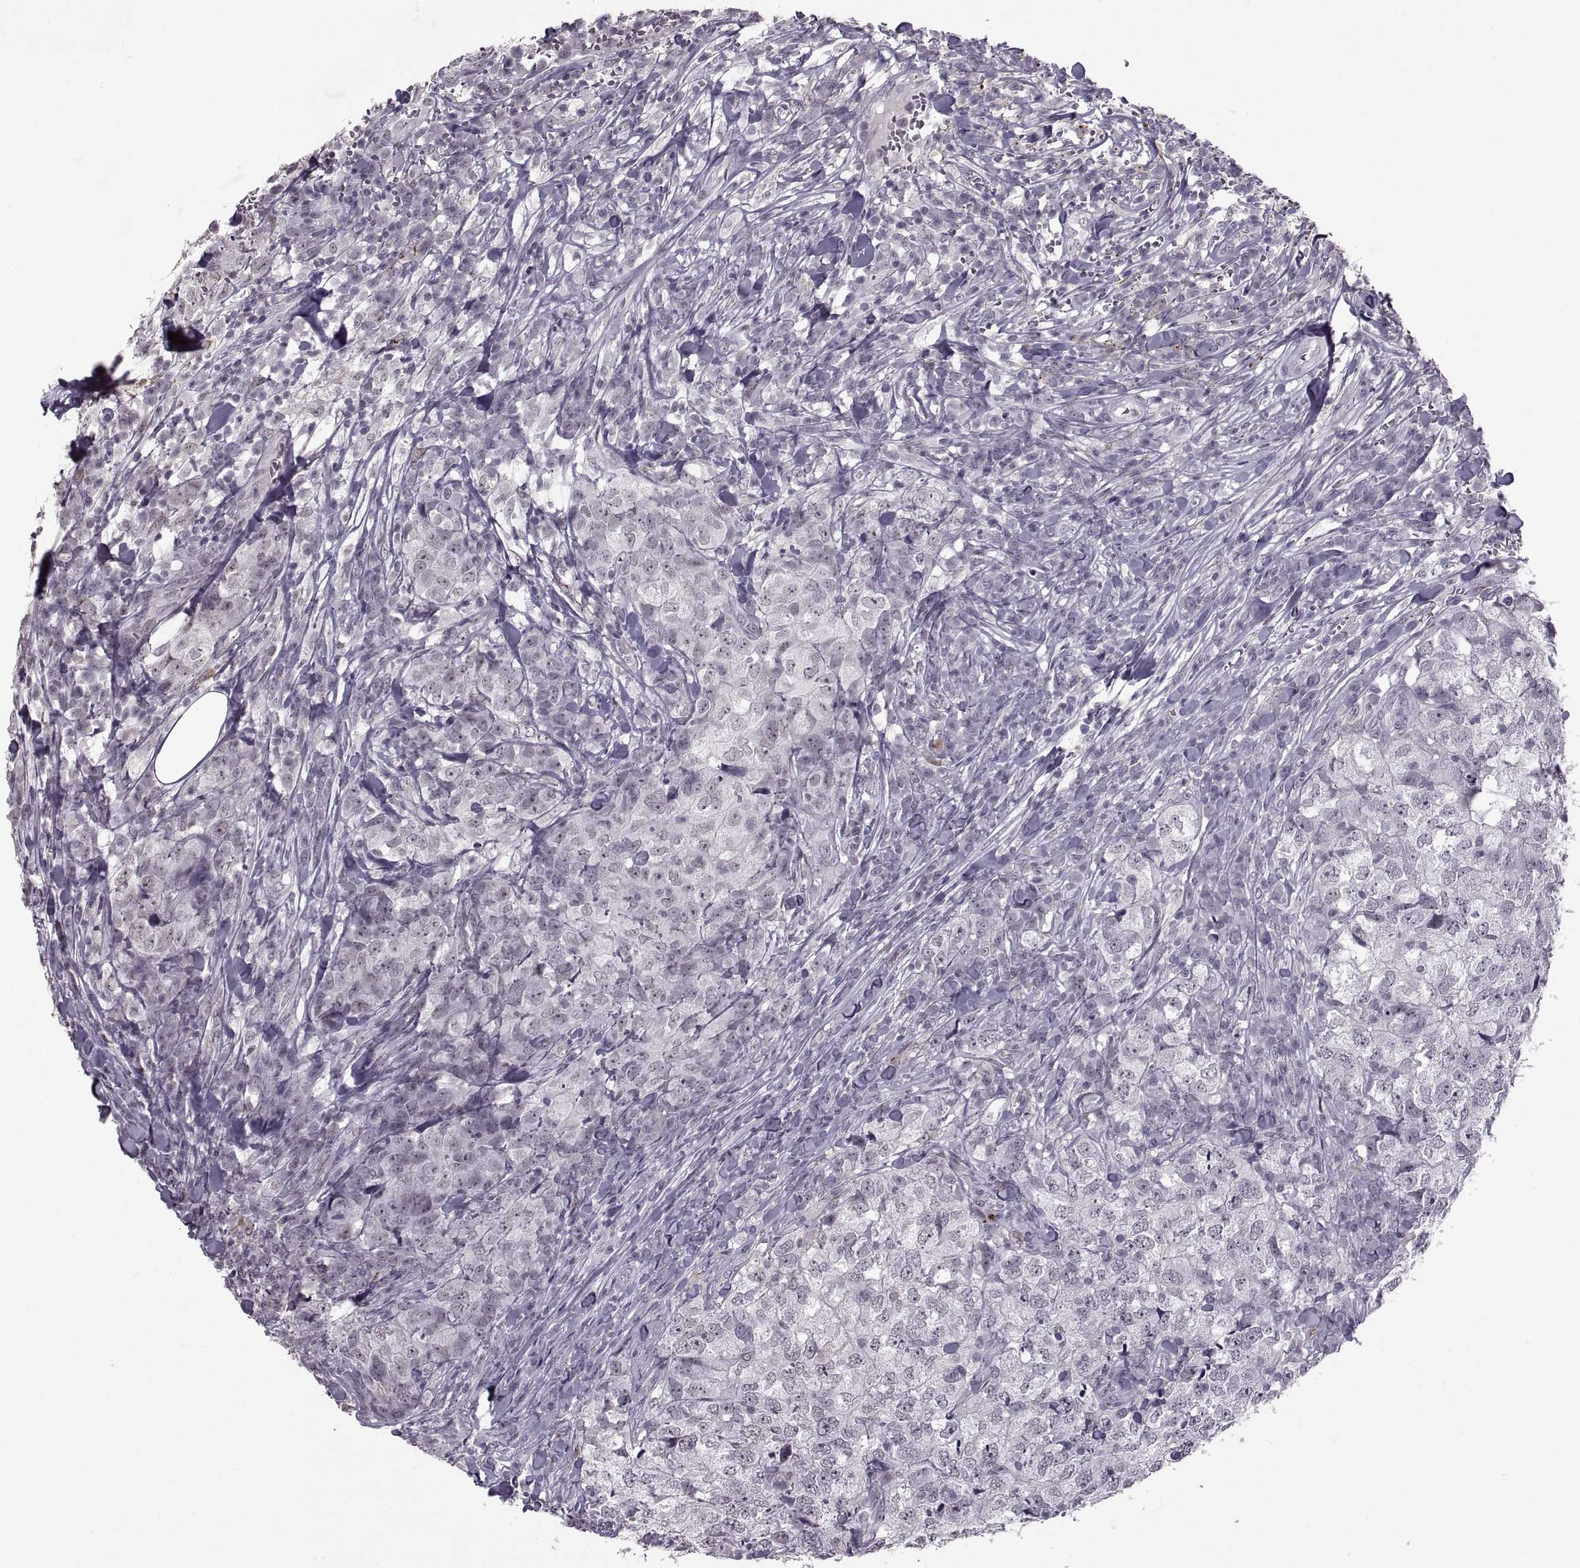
{"staining": {"intensity": "negative", "quantity": "none", "location": "none"}, "tissue": "breast cancer", "cell_type": "Tumor cells", "image_type": "cancer", "snomed": [{"axis": "morphology", "description": "Duct carcinoma"}, {"axis": "topography", "description": "Breast"}], "caption": "This is an immunohistochemistry photomicrograph of human intraductal carcinoma (breast). There is no staining in tumor cells.", "gene": "OTP", "patient": {"sex": "female", "age": 30}}